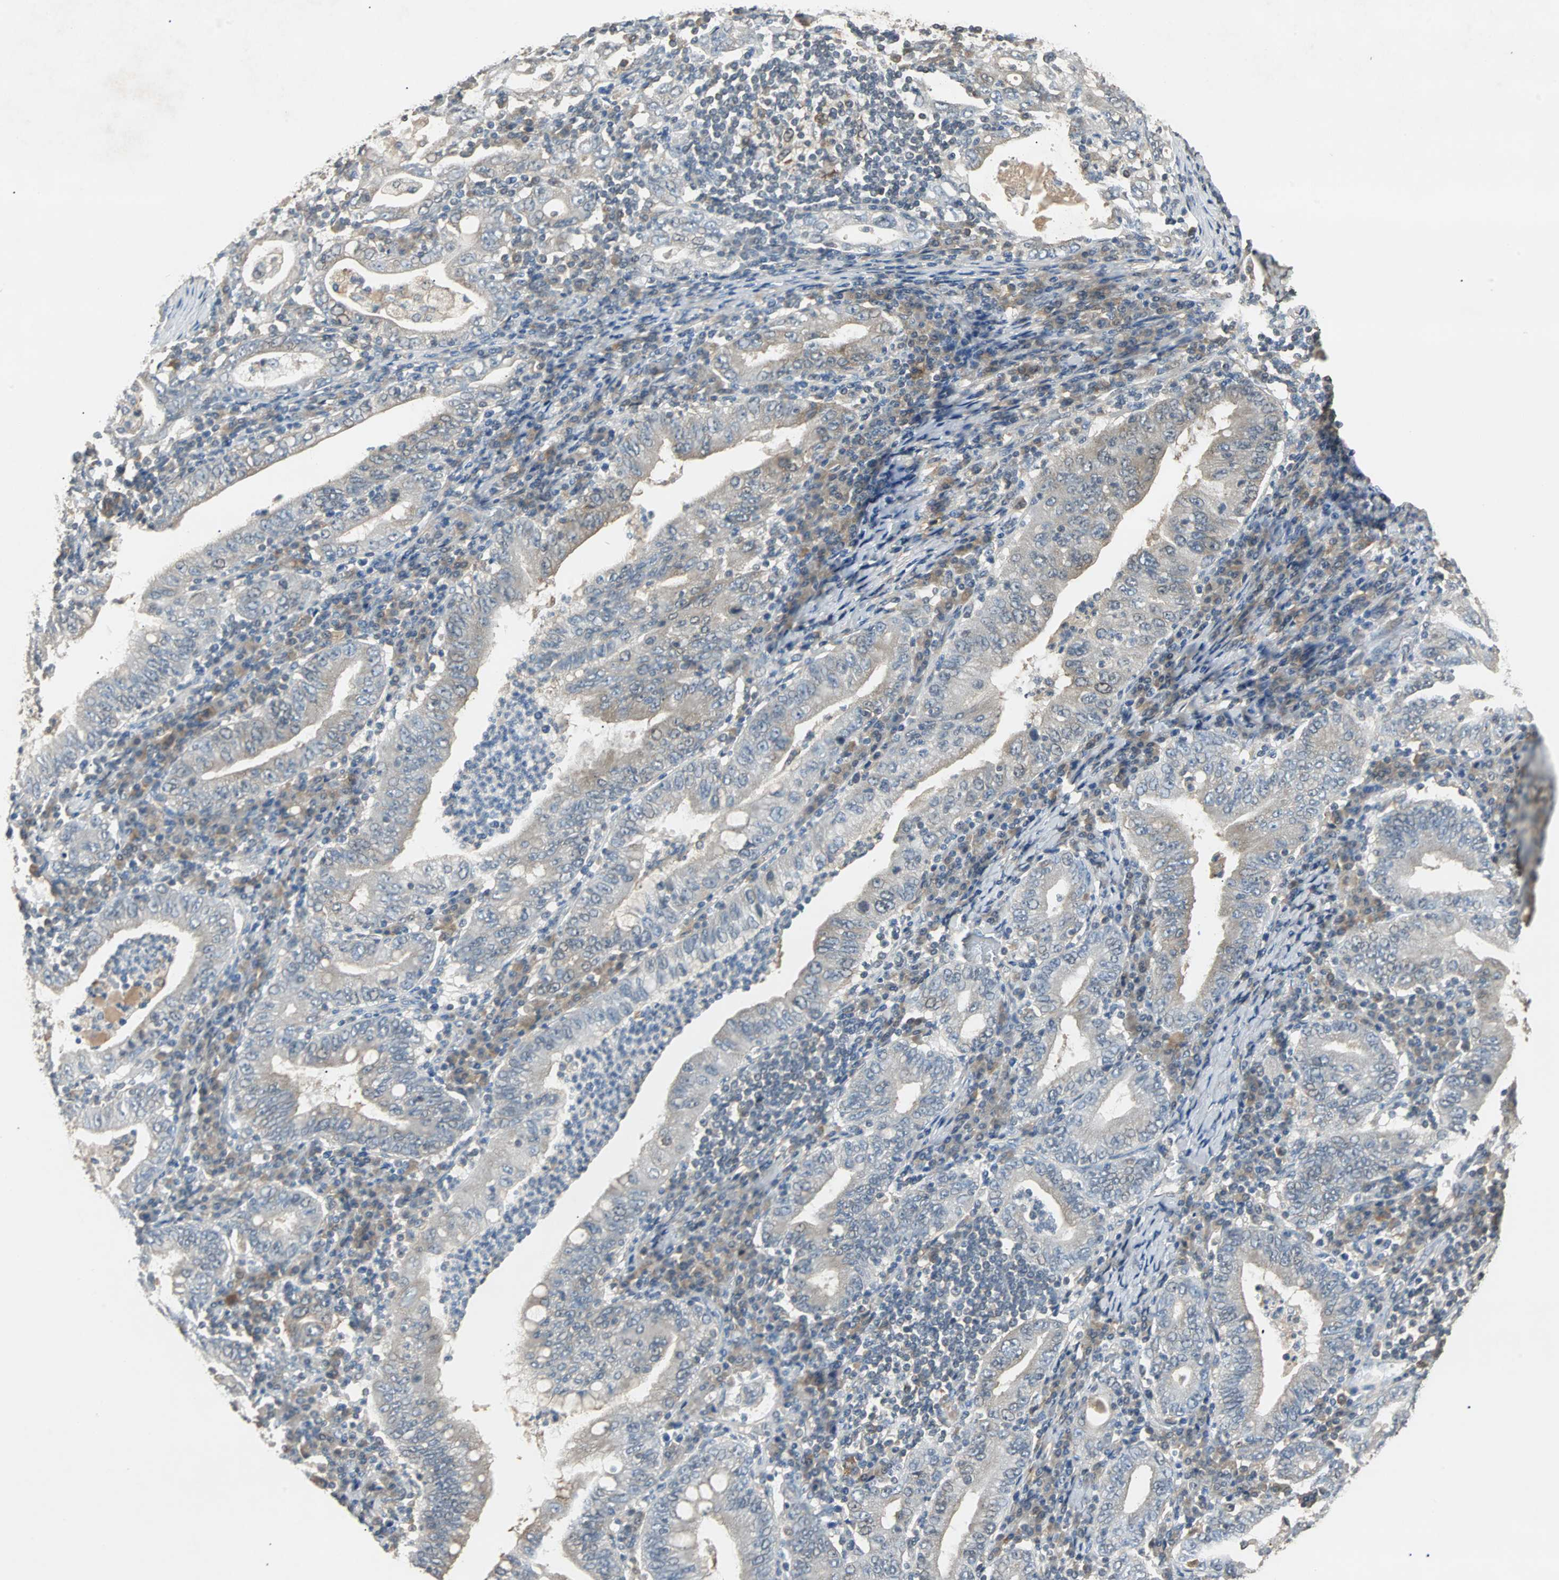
{"staining": {"intensity": "weak", "quantity": "25%-75%", "location": "cytoplasmic/membranous"}, "tissue": "stomach cancer", "cell_type": "Tumor cells", "image_type": "cancer", "snomed": [{"axis": "morphology", "description": "Normal tissue, NOS"}, {"axis": "morphology", "description": "Adenocarcinoma, NOS"}, {"axis": "topography", "description": "Esophagus"}, {"axis": "topography", "description": "Stomach, upper"}, {"axis": "topography", "description": "Peripheral nerve tissue"}], "caption": "Stomach cancer stained for a protein (brown) displays weak cytoplasmic/membranous positive staining in about 25%-75% of tumor cells.", "gene": "ABHD2", "patient": {"sex": "male", "age": 62}}